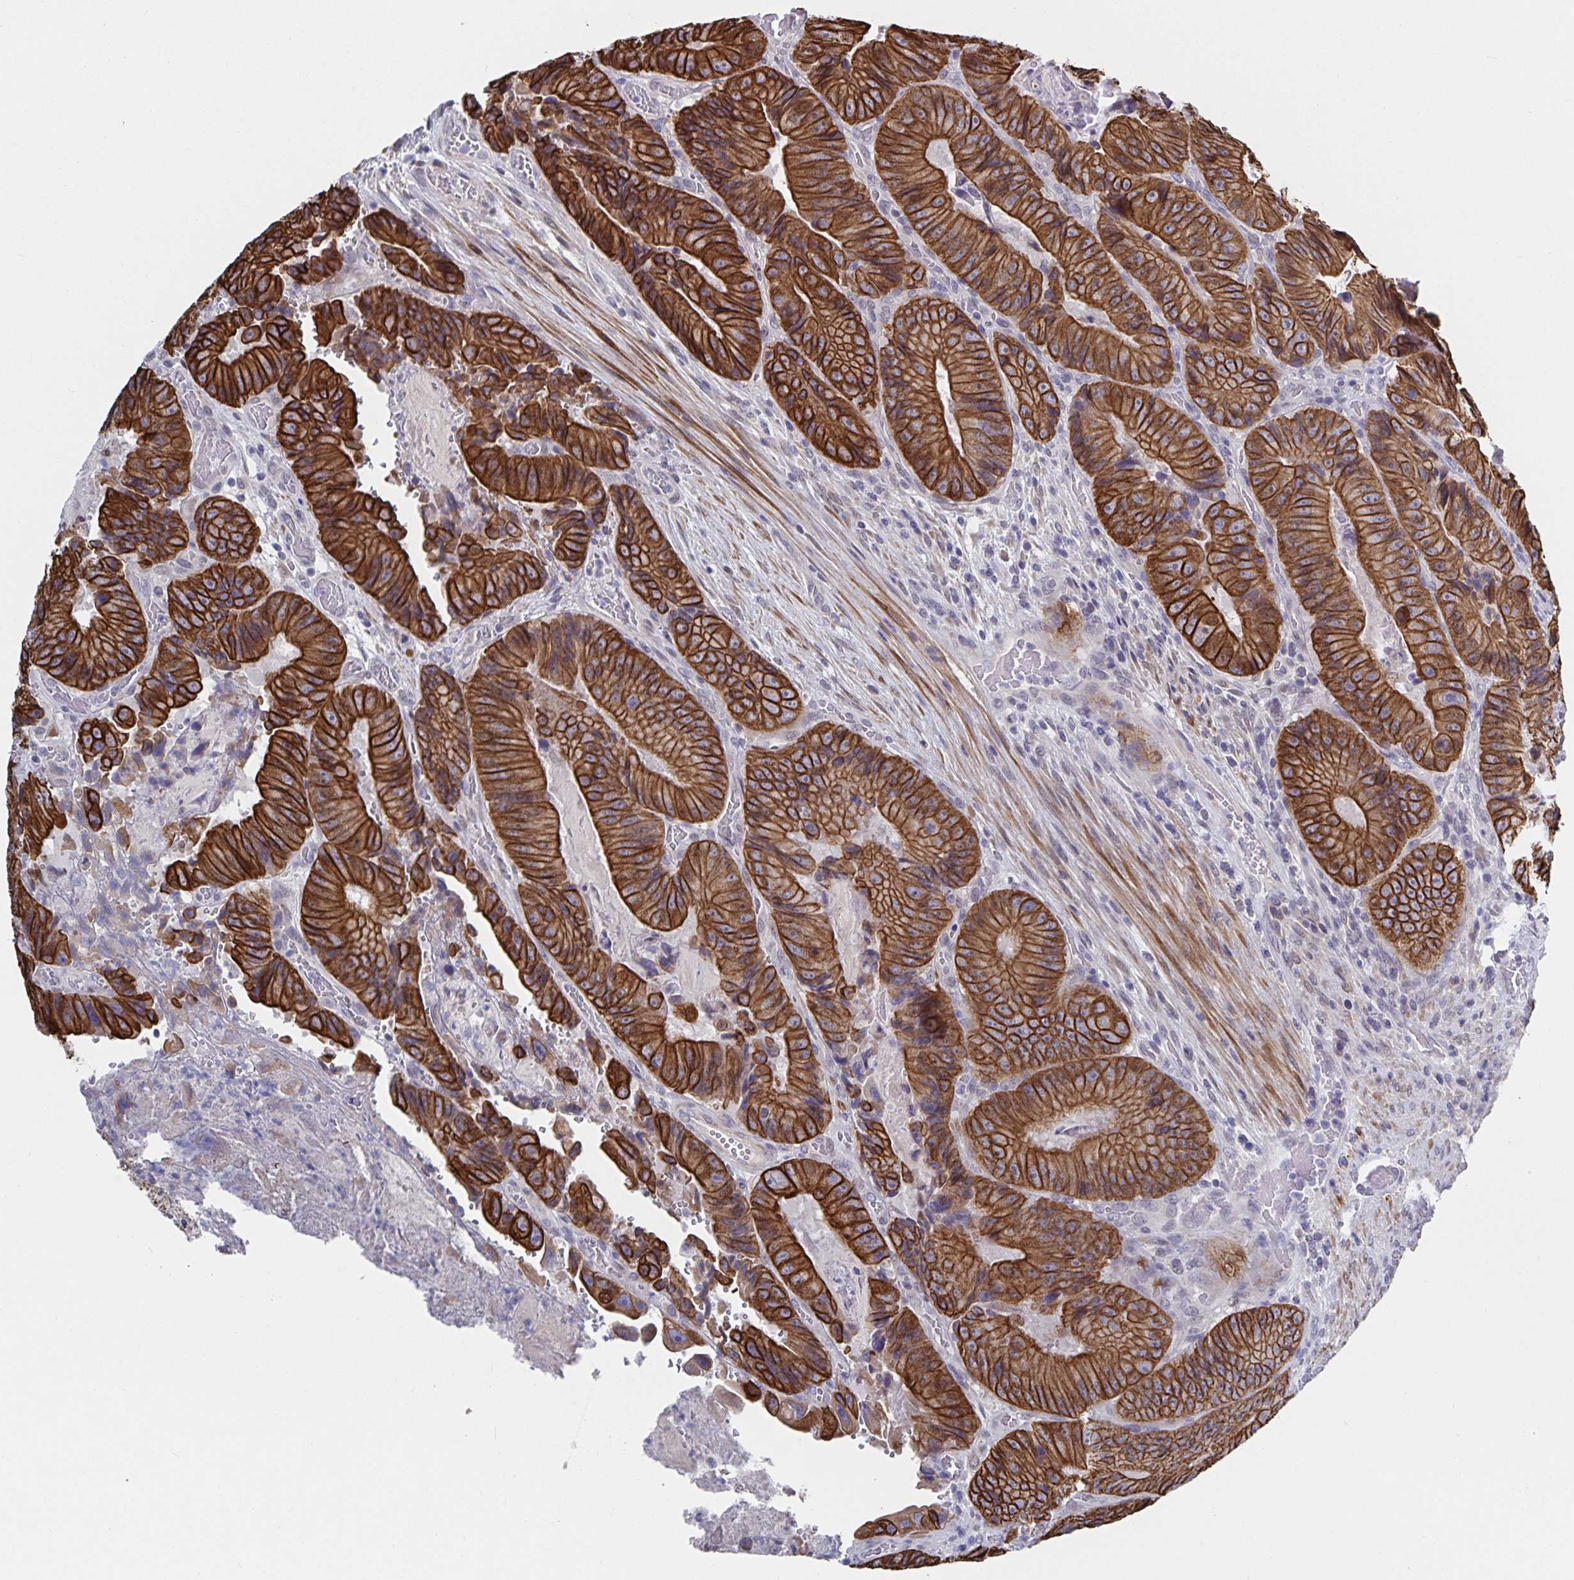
{"staining": {"intensity": "strong", "quantity": ">75%", "location": "cytoplasmic/membranous"}, "tissue": "colorectal cancer", "cell_type": "Tumor cells", "image_type": "cancer", "snomed": [{"axis": "morphology", "description": "Adenocarcinoma, NOS"}, {"axis": "topography", "description": "Colon"}], "caption": "Protein expression by IHC exhibits strong cytoplasmic/membranous staining in approximately >75% of tumor cells in colorectal cancer.", "gene": "ZIK1", "patient": {"sex": "female", "age": 86}}